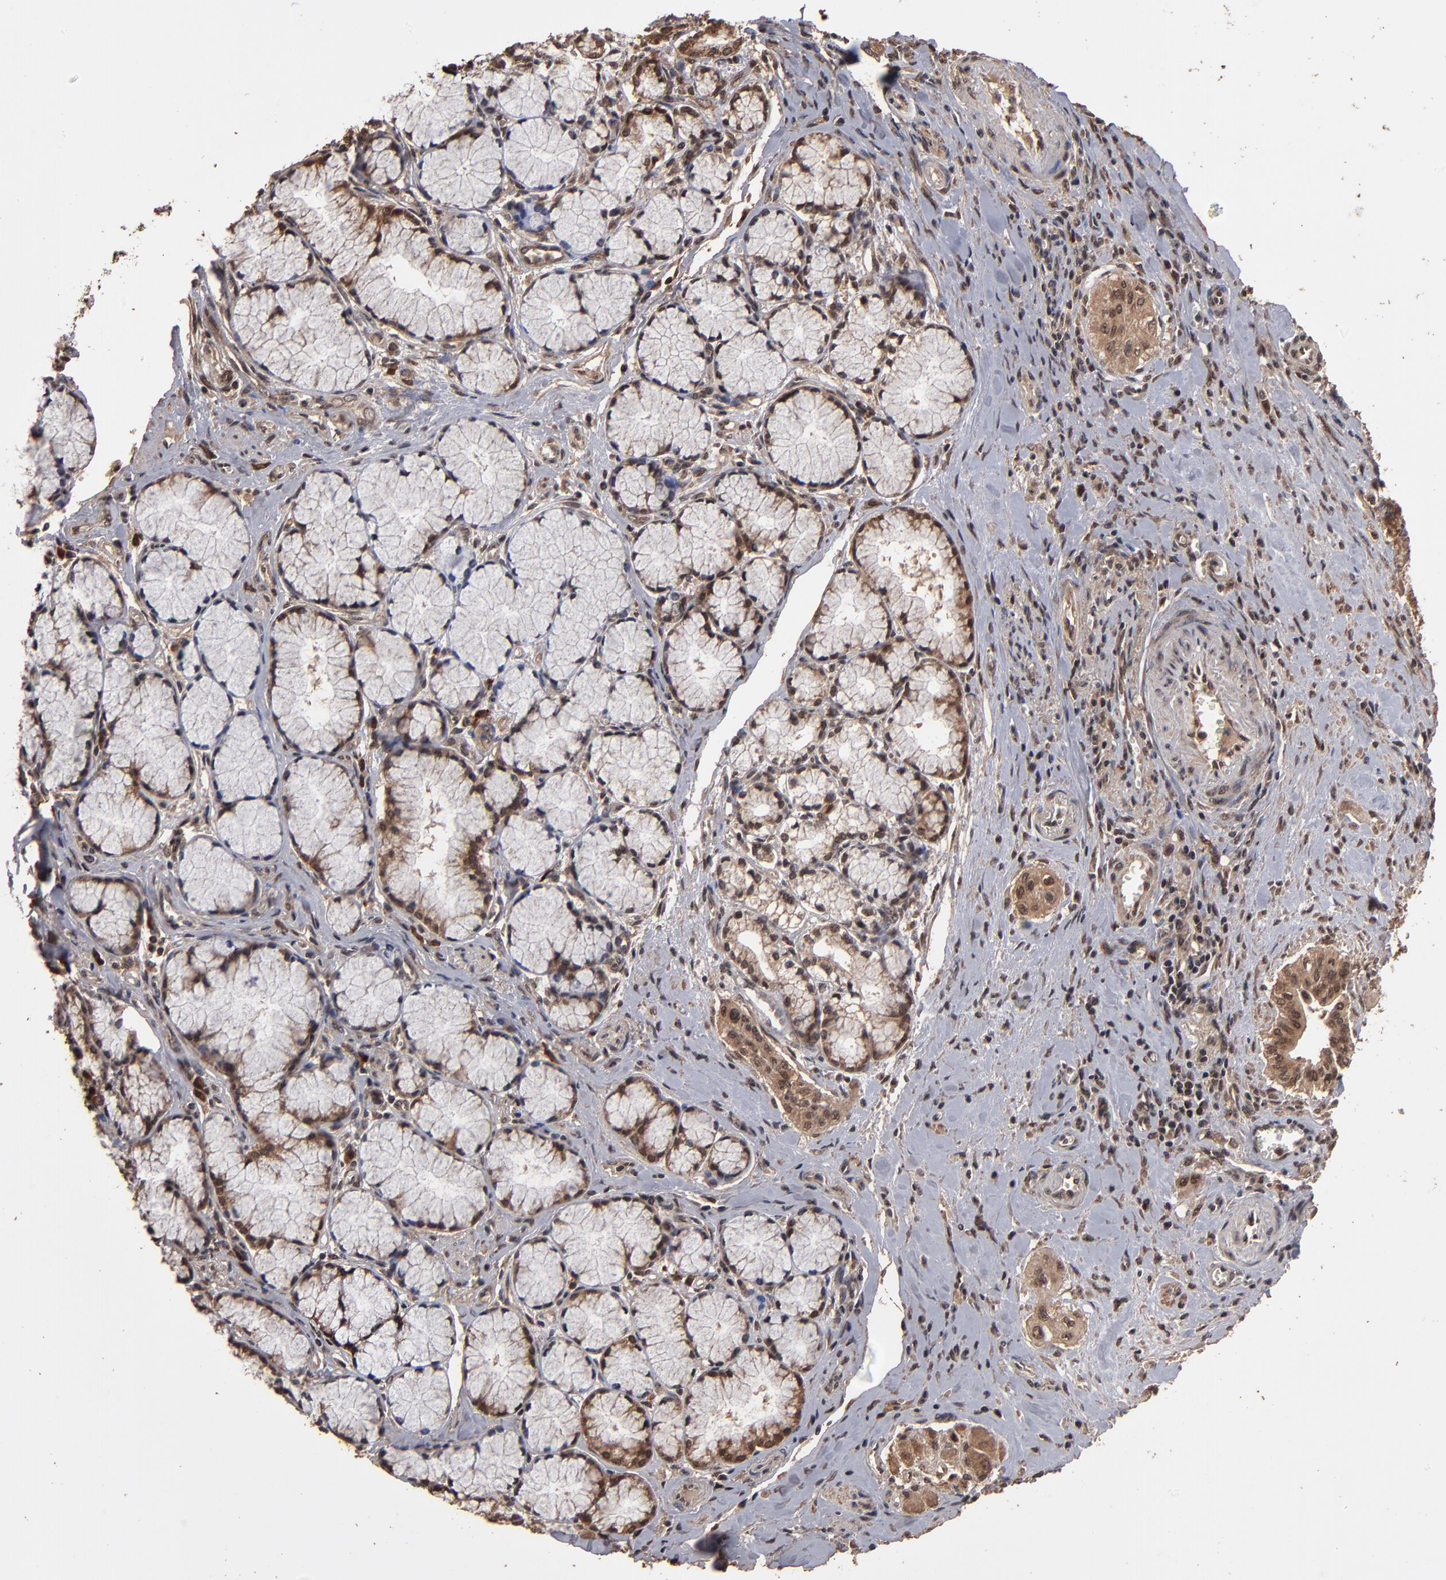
{"staining": {"intensity": "moderate", "quantity": ">75%", "location": "cytoplasmic/membranous,nuclear"}, "tissue": "pancreatic cancer", "cell_type": "Tumor cells", "image_type": "cancer", "snomed": [{"axis": "morphology", "description": "Adenocarcinoma, NOS"}, {"axis": "topography", "description": "Pancreas"}], "caption": "Immunohistochemical staining of adenocarcinoma (pancreatic) reveals medium levels of moderate cytoplasmic/membranous and nuclear protein staining in approximately >75% of tumor cells.", "gene": "NXF2B", "patient": {"sex": "male", "age": 77}}